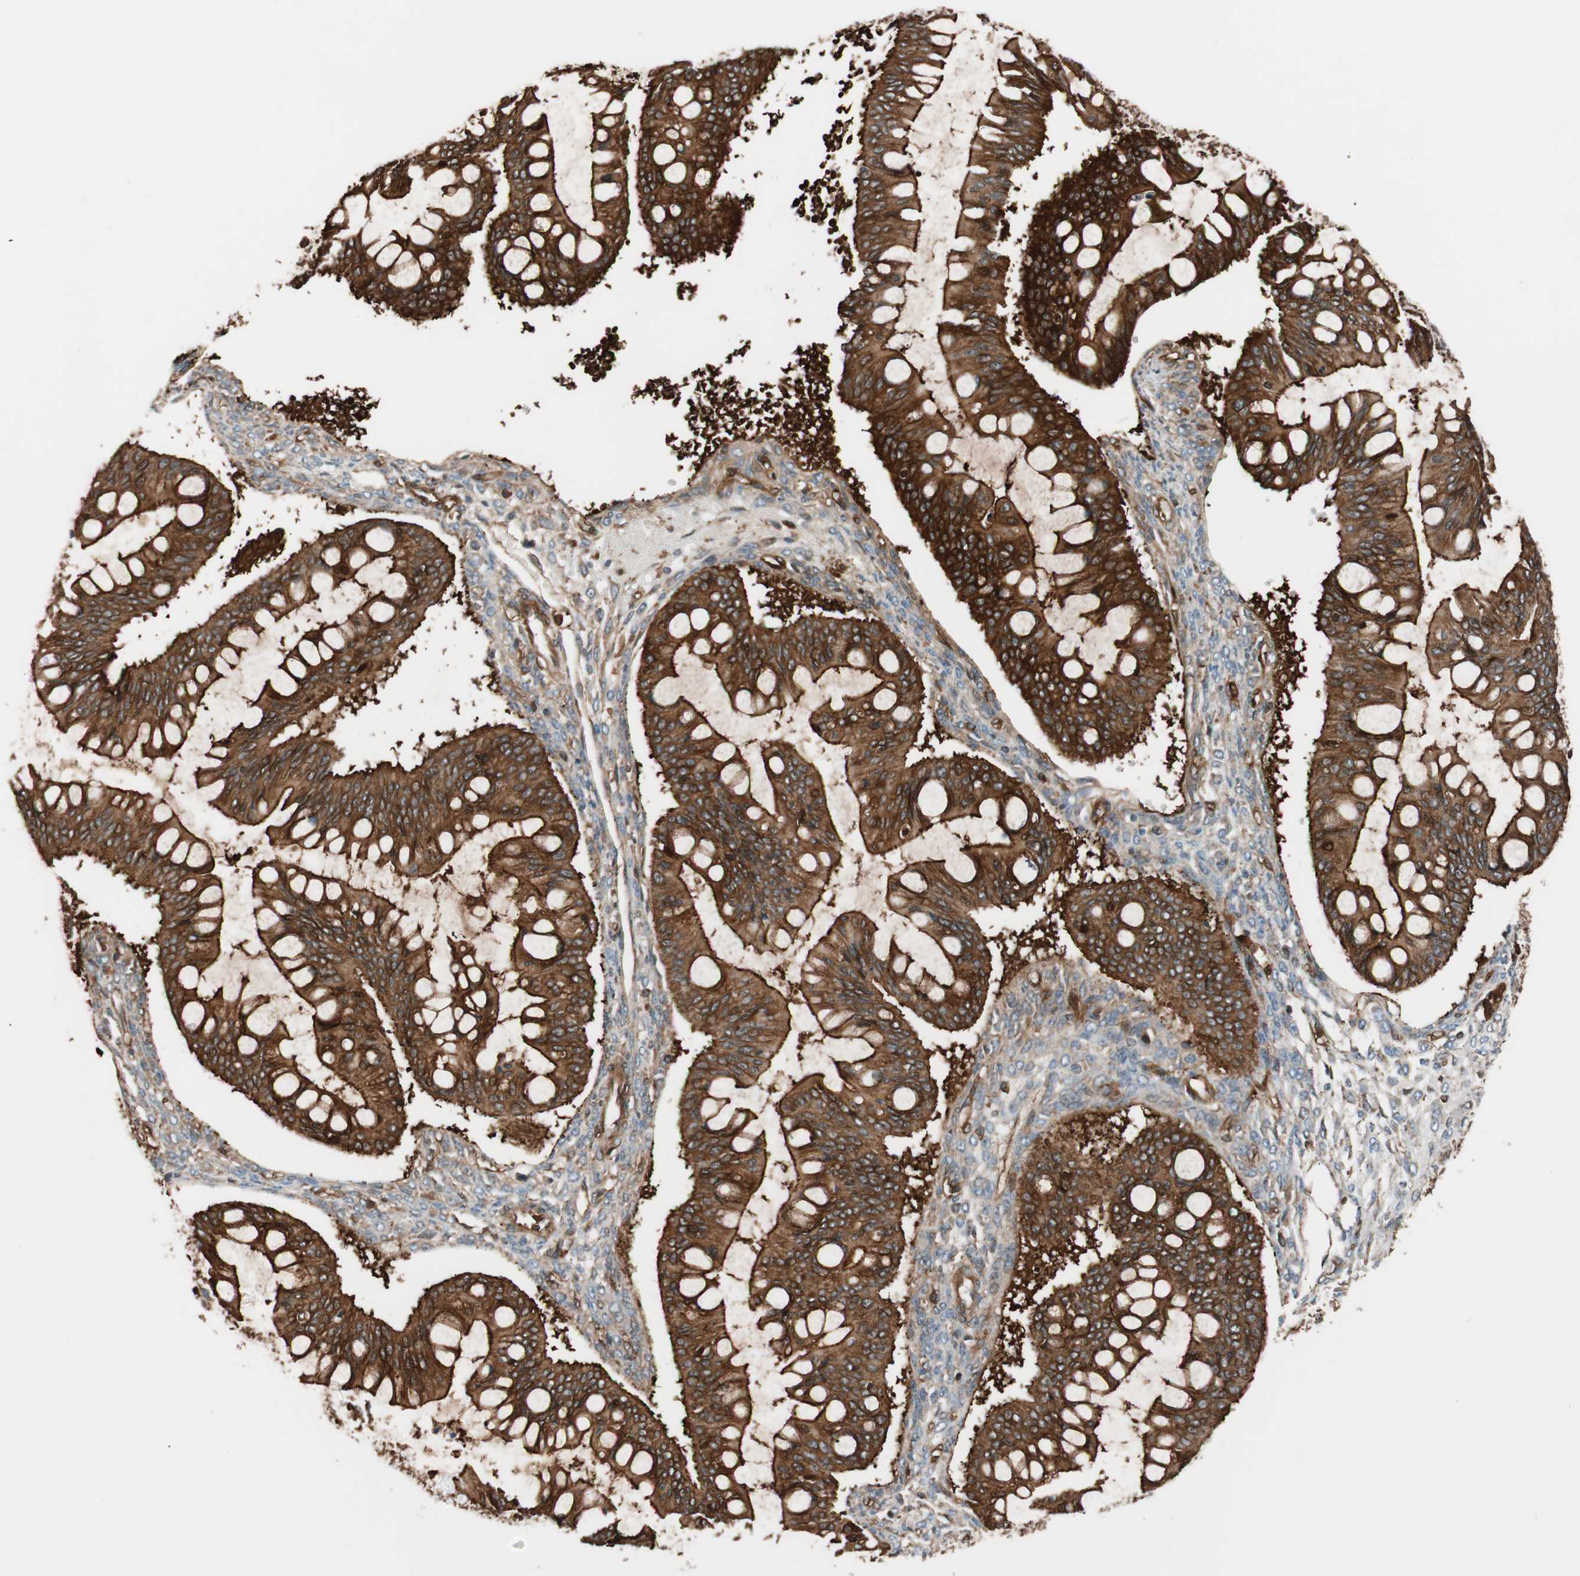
{"staining": {"intensity": "strong", "quantity": ">75%", "location": "cytoplasmic/membranous"}, "tissue": "ovarian cancer", "cell_type": "Tumor cells", "image_type": "cancer", "snomed": [{"axis": "morphology", "description": "Cystadenocarcinoma, mucinous, NOS"}, {"axis": "topography", "description": "Ovary"}], "caption": "DAB (3,3'-diaminobenzidine) immunohistochemical staining of ovarian mucinous cystadenocarcinoma demonstrates strong cytoplasmic/membranous protein positivity in about >75% of tumor cells.", "gene": "VASP", "patient": {"sex": "female", "age": 73}}